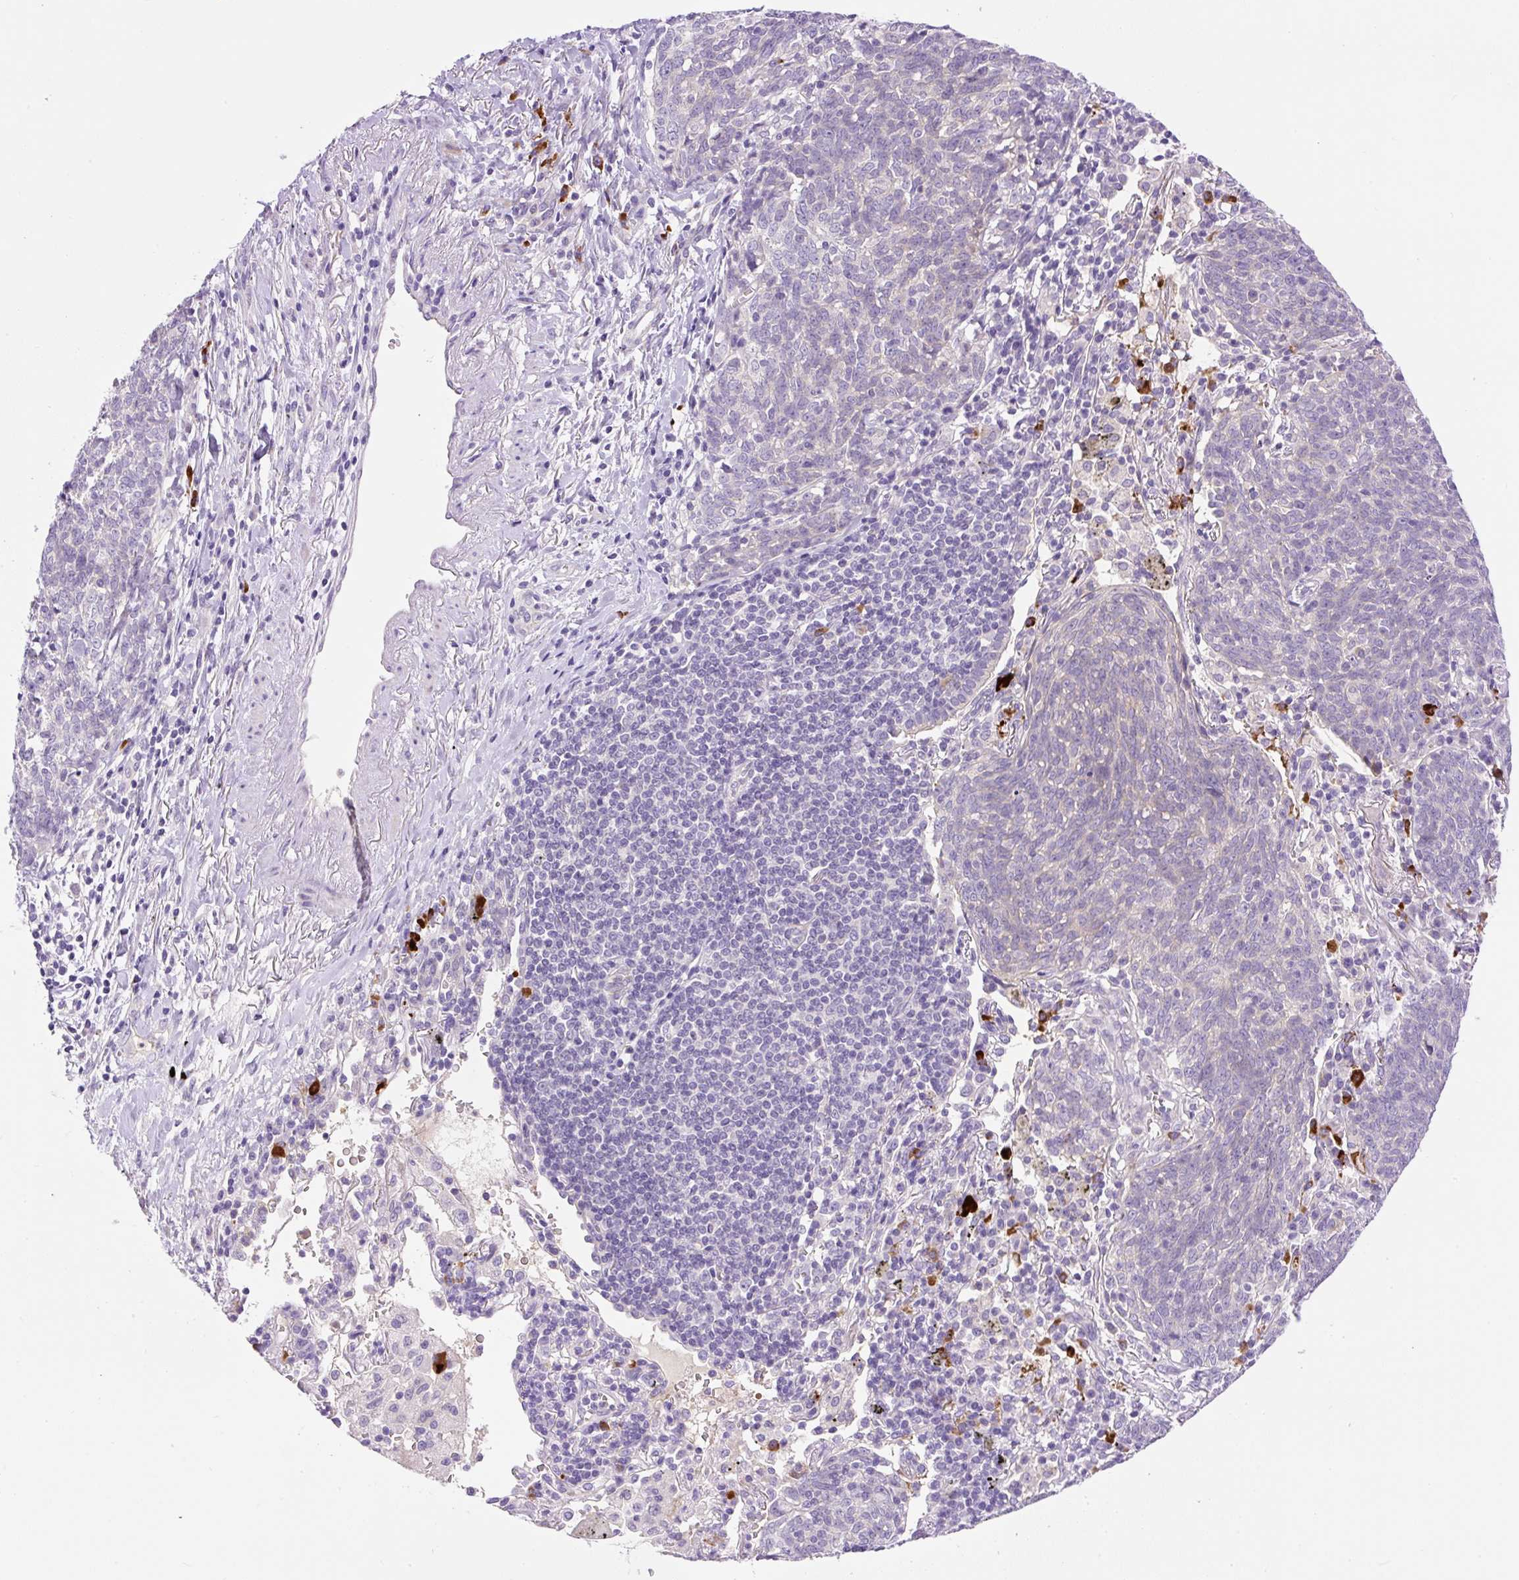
{"staining": {"intensity": "negative", "quantity": "none", "location": "none"}, "tissue": "lung cancer", "cell_type": "Tumor cells", "image_type": "cancer", "snomed": [{"axis": "morphology", "description": "Squamous cell carcinoma, NOS"}, {"axis": "topography", "description": "Lung"}], "caption": "Photomicrograph shows no significant protein expression in tumor cells of squamous cell carcinoma (lung).", "gene": "LHFPL5", "patient": {"sex": "female", "age": 72}}